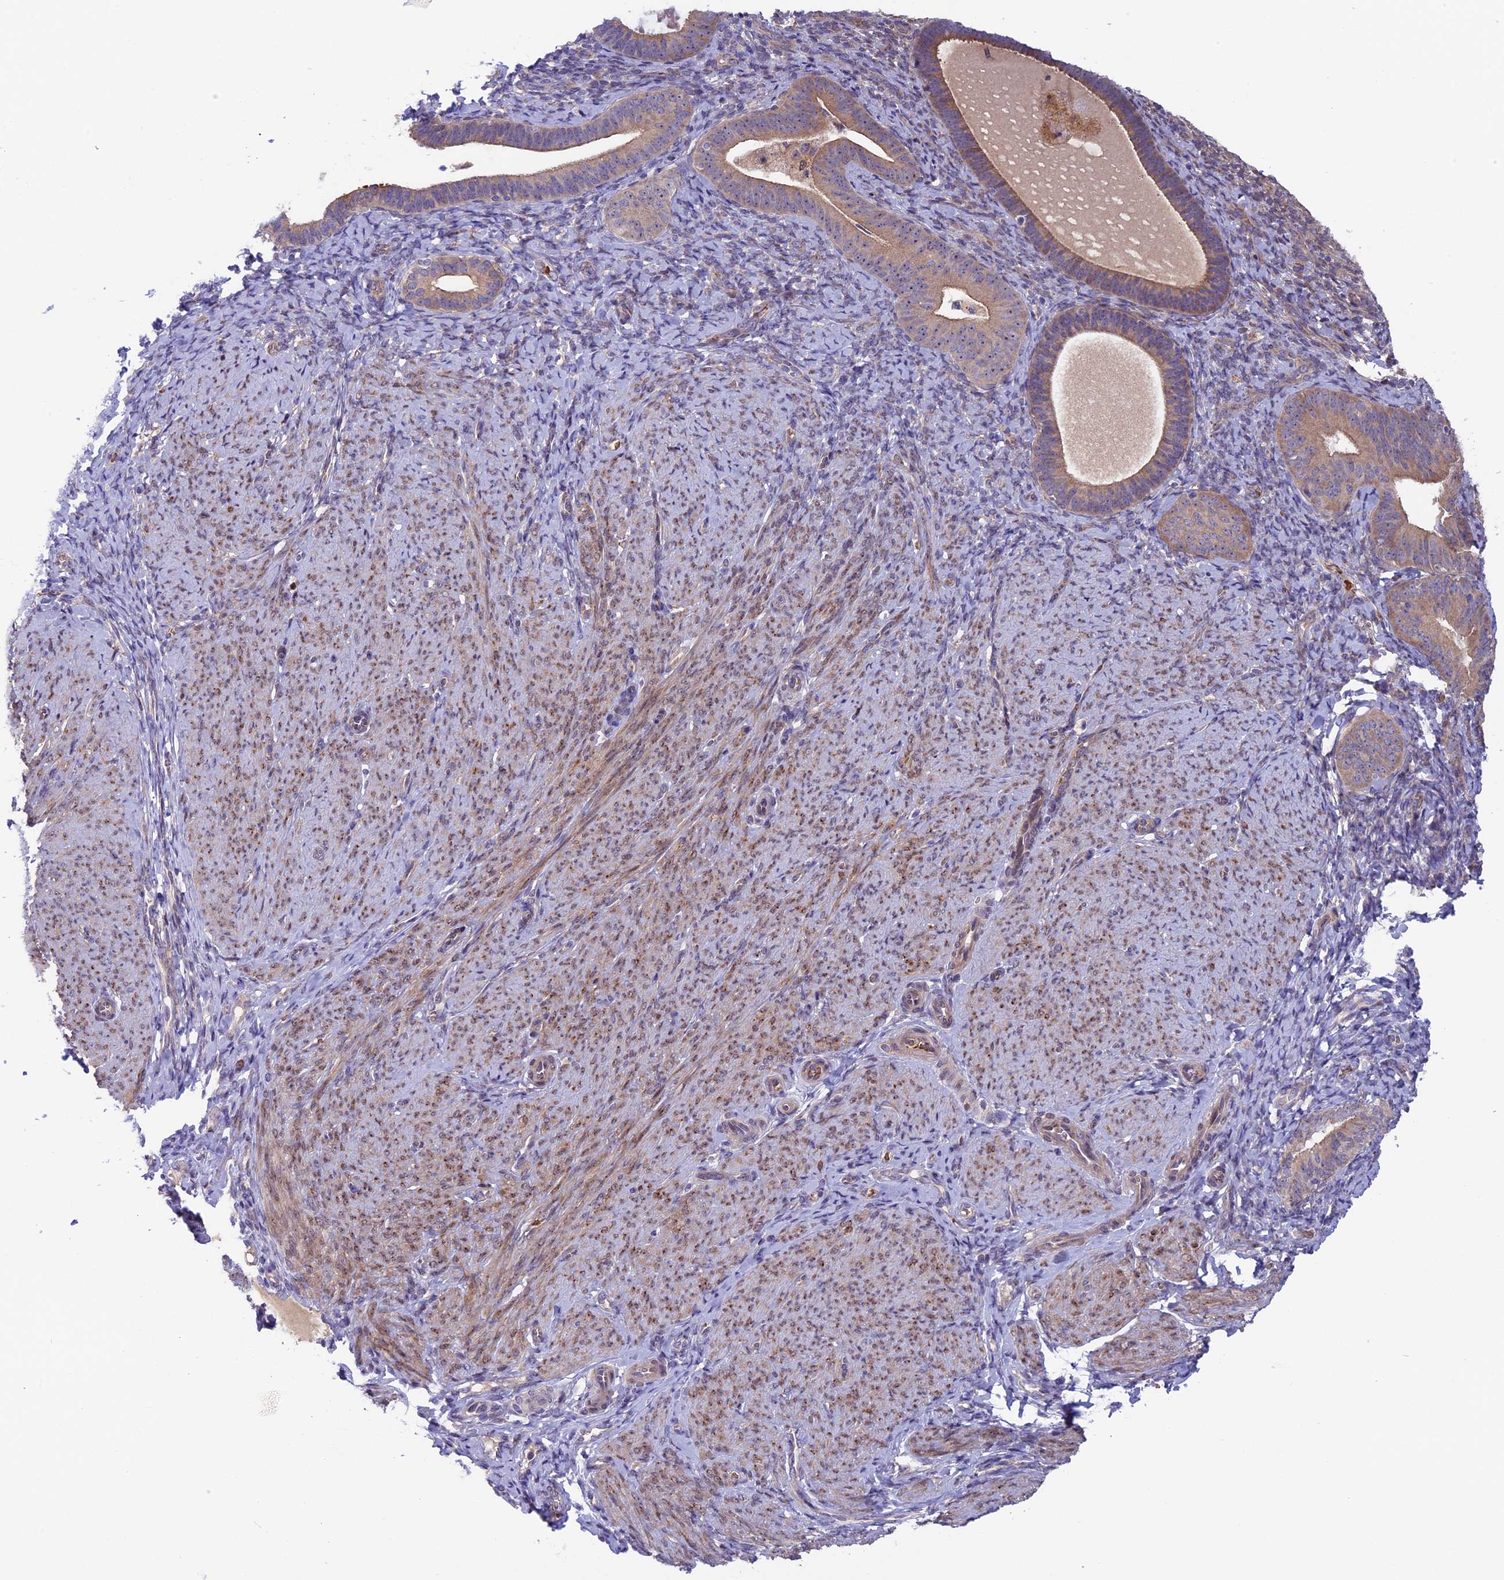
{"staining": {"intensity": "weak", "quantity": "<25%", "location": "cytoplasmic/membranous"}, "tissue": "endometrium", "cell_type": "Cells in endometrial stroma", "image_type": "normal", "snomed": [{"axis": "morphology", "description": "Normal tissue, NOS"}, {"axis": "topography", "description": "Endometrium"}], "caption": "This is an IHC image of normal endometrium. There is no expression in cells in endometrial stroma.", "gene": "CCDC9B", "patient": {"sex": "female", "age": 65}}